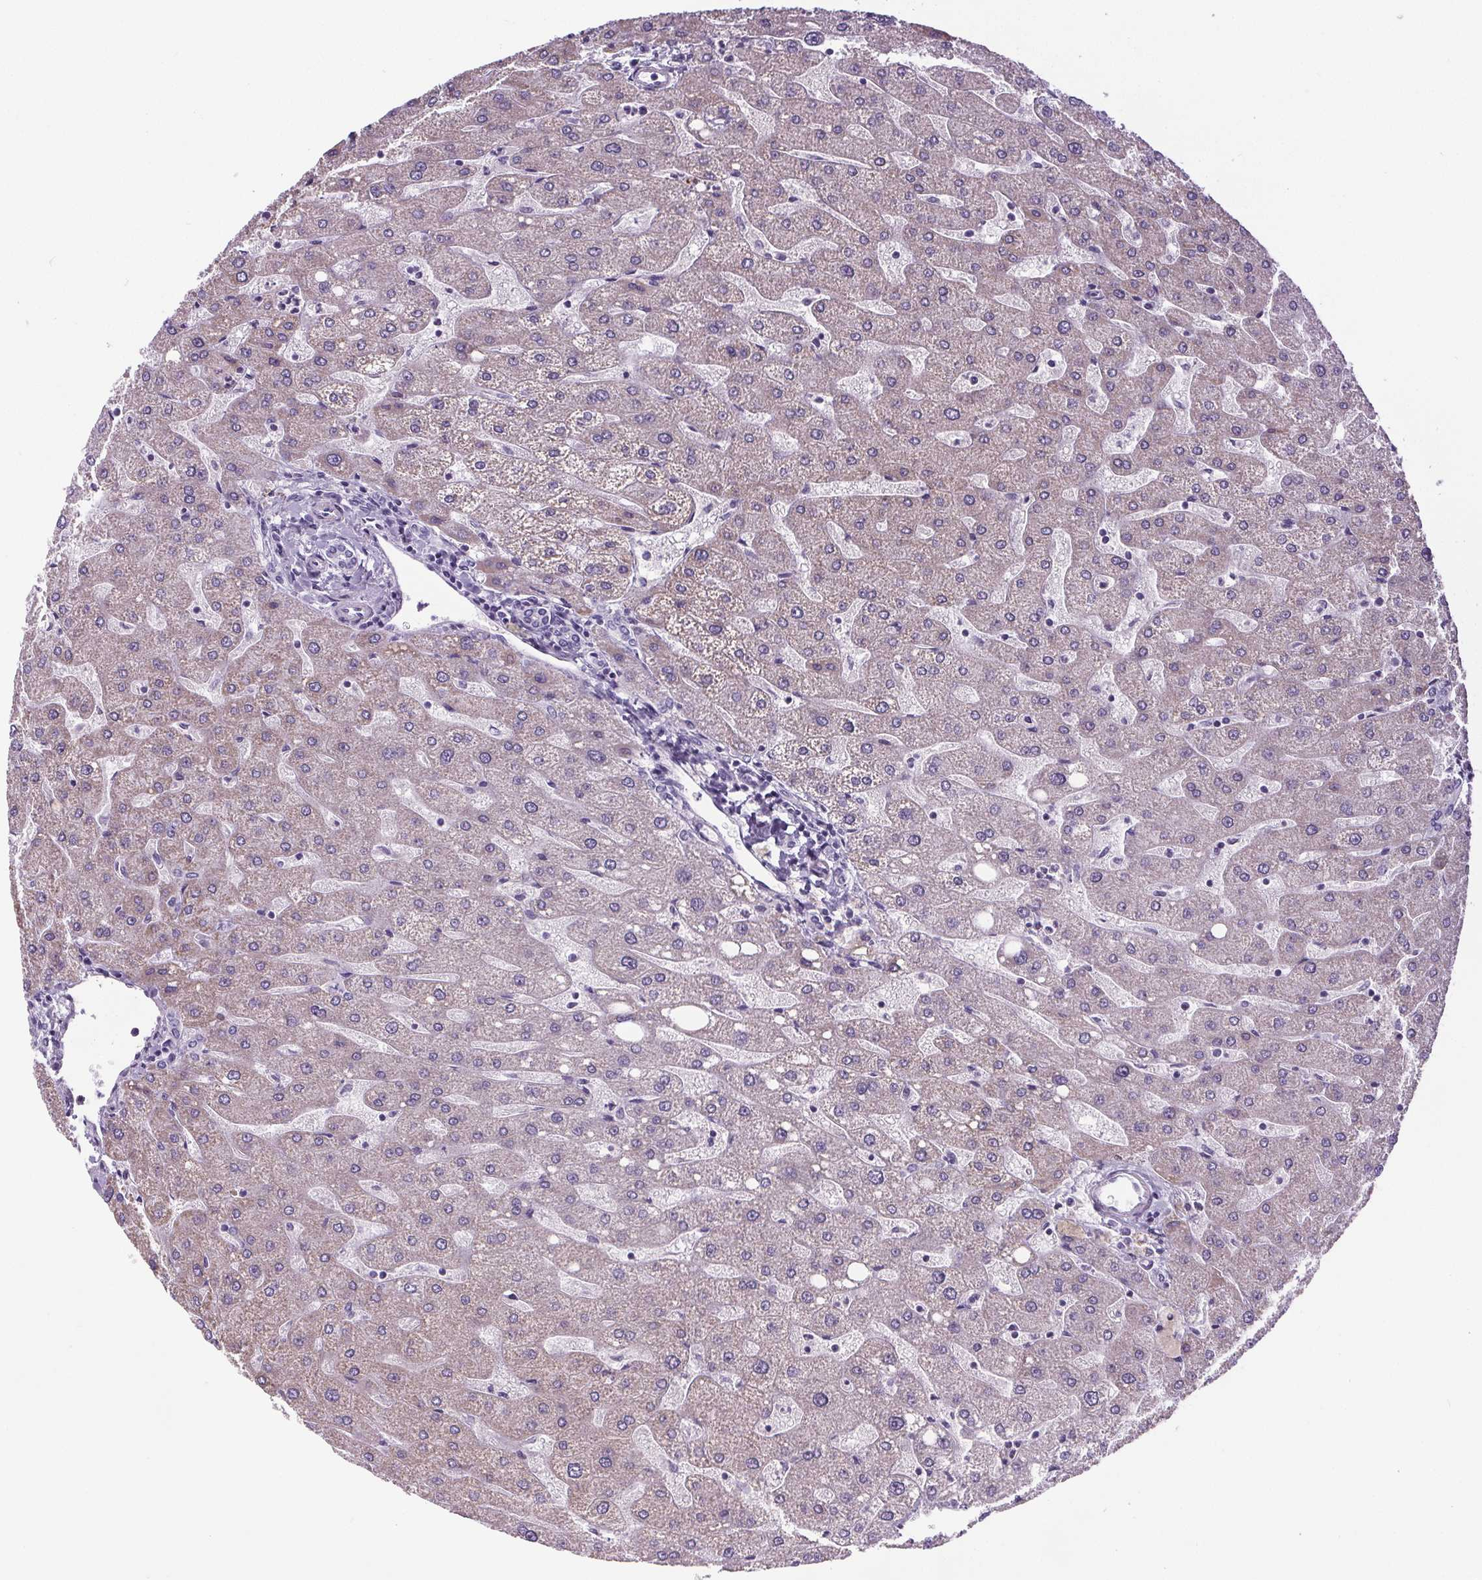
{"staining": {"intensity": "negative", "quantity": "none", "location": "none"}, "tissue": "liver", "cell_type": "Cholangiocytes", "image_type": "normal", "snomed": [{"axis": "morphology", "description": "Normal tissue, NOS"}, {"axis": "topography", "description": "Liver"}], "caption": "This is an immunohistochemistry (IHC) image of unremarkable human liver. There is no expression in cholangiocytes.", "gene": "ELAVL2", "patient": {"sex": "male", "age": 67}}